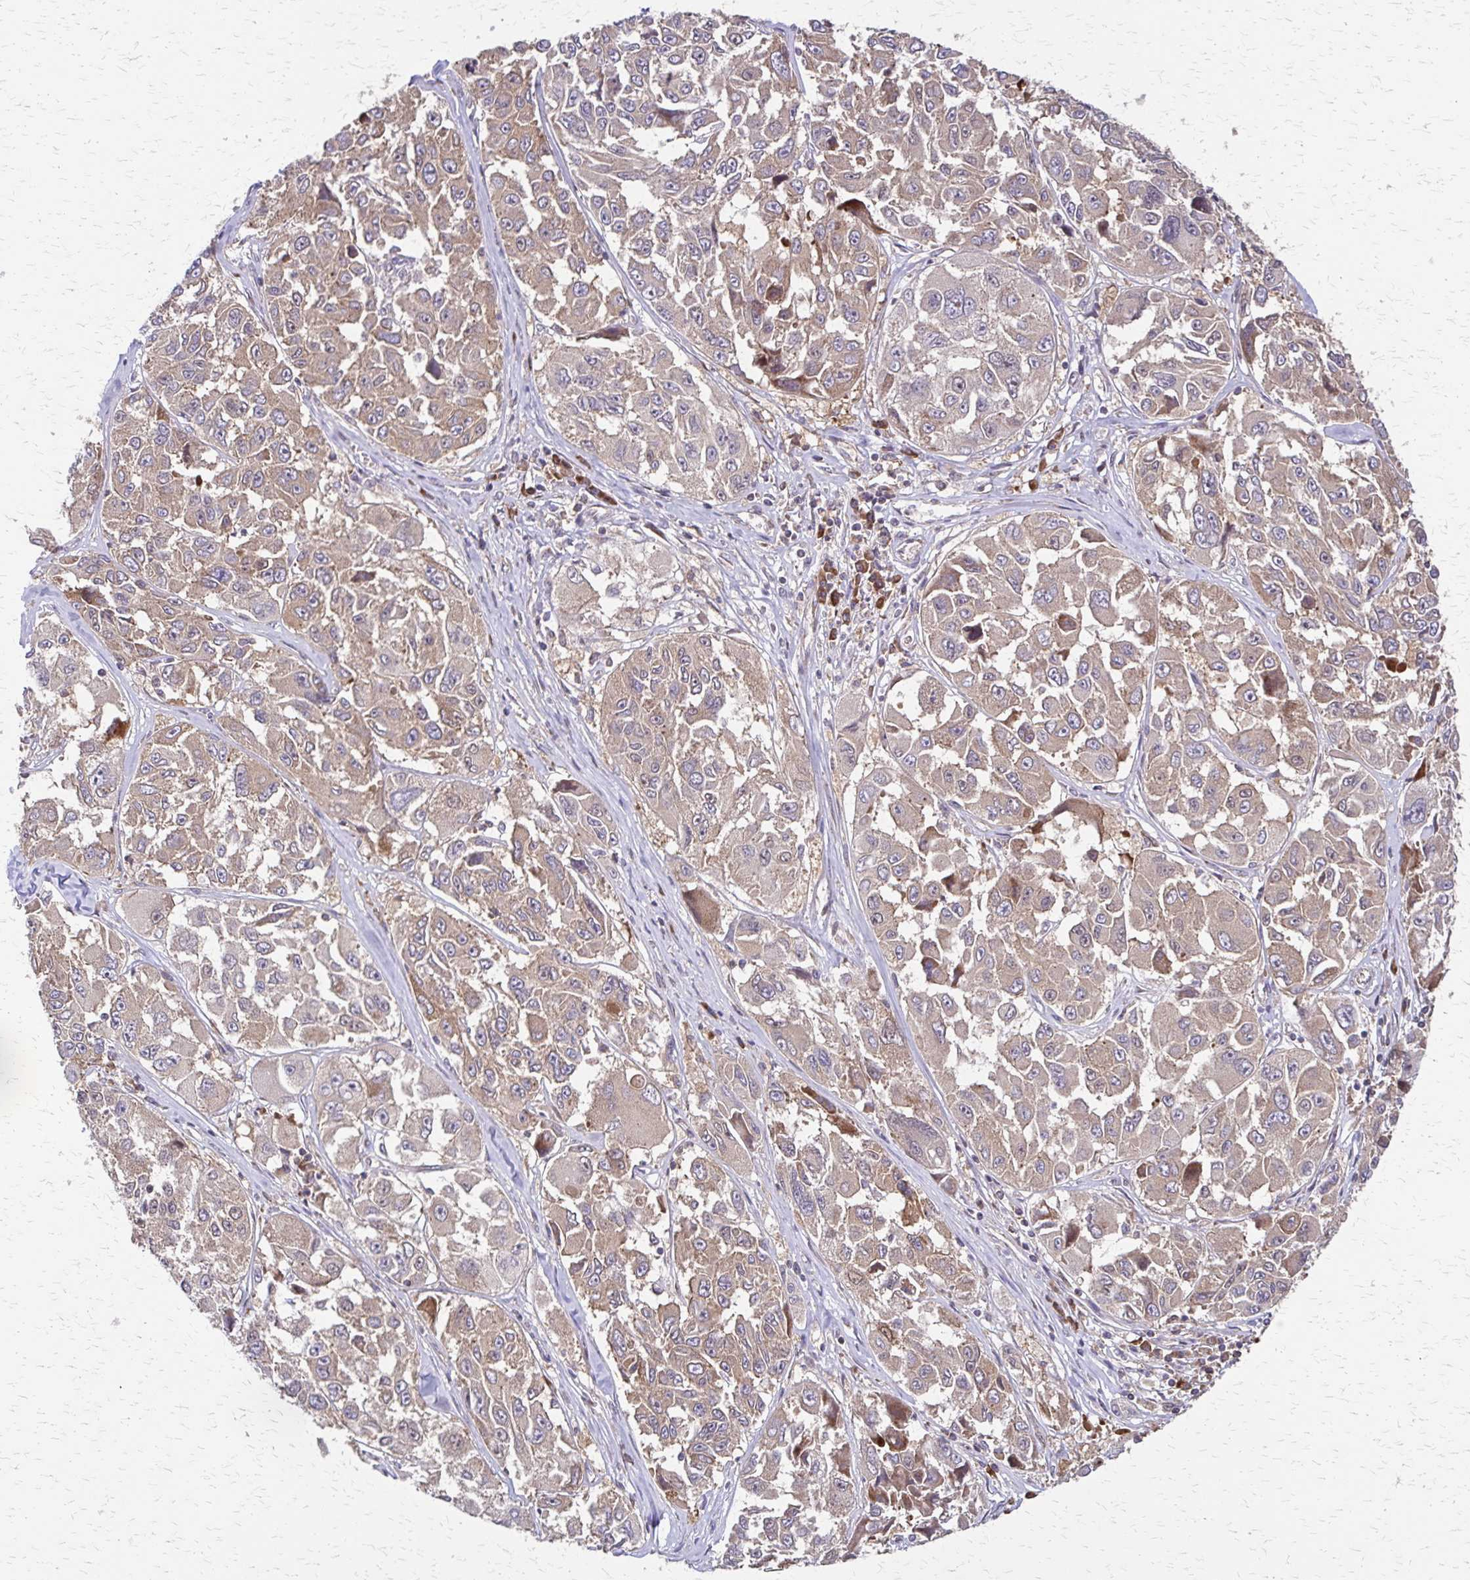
{"staining": {"intensity": "weak", "quantity": ">75%", "location": "cytoplasmic/membranous"}, "tissue": "melanoma", "cell_type": "Tumor cells", "image_type": "cancer", "snomed": [{"axis": "morphology", "description": "Malignant melanoma, NOS"}, {"axis": "topography", "description": "Skin"}], "caption": "There is low levels of weak cytoplasmic/membranous positivity in tumor cells of malignant melanoma, as demonstrated by immunohistochemical staining (brown color).", "gene": "EEF2", "patient": {"sex": "female", "age": 66}}